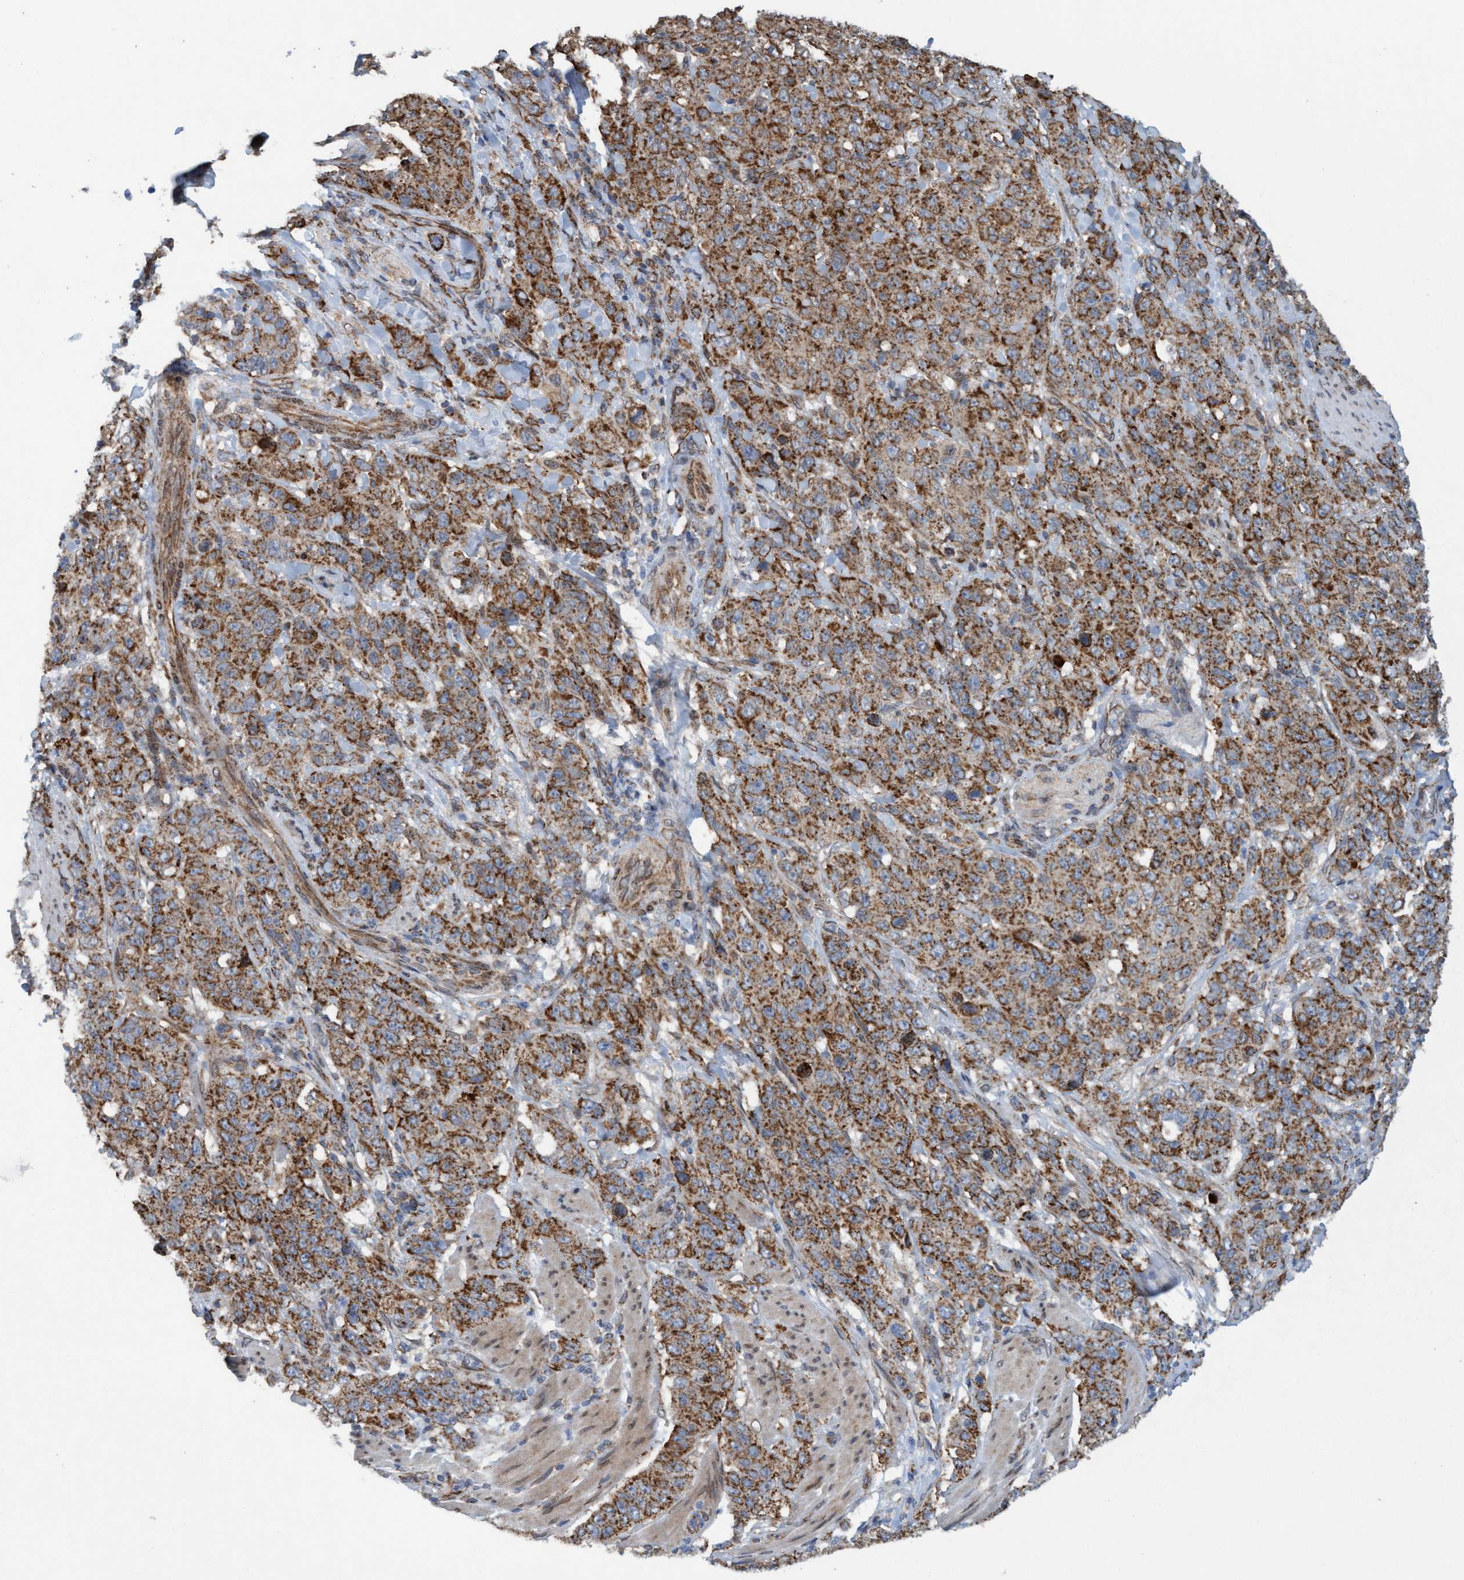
{"staining": {"intensity": "moderate", "quantity": ">75%", "location": "cytoplasmic/membranous"}, "tissue": "stomach cancer", "cell_type": "Tumor cells", "image_type": "cancer", "snomed": [{"axis": "morphology", "description": "Adenocarcinoma, NOS"}, {"axis": "topography", "description": "Stomach"}], "caption": "Moderate cytoplasmic/membranous protein expression is seen in about >75% of tumor cells in stomach adenocarcinoma.", "gene": "MRPS23", "patient": {"sex": "male", "age": 48}}